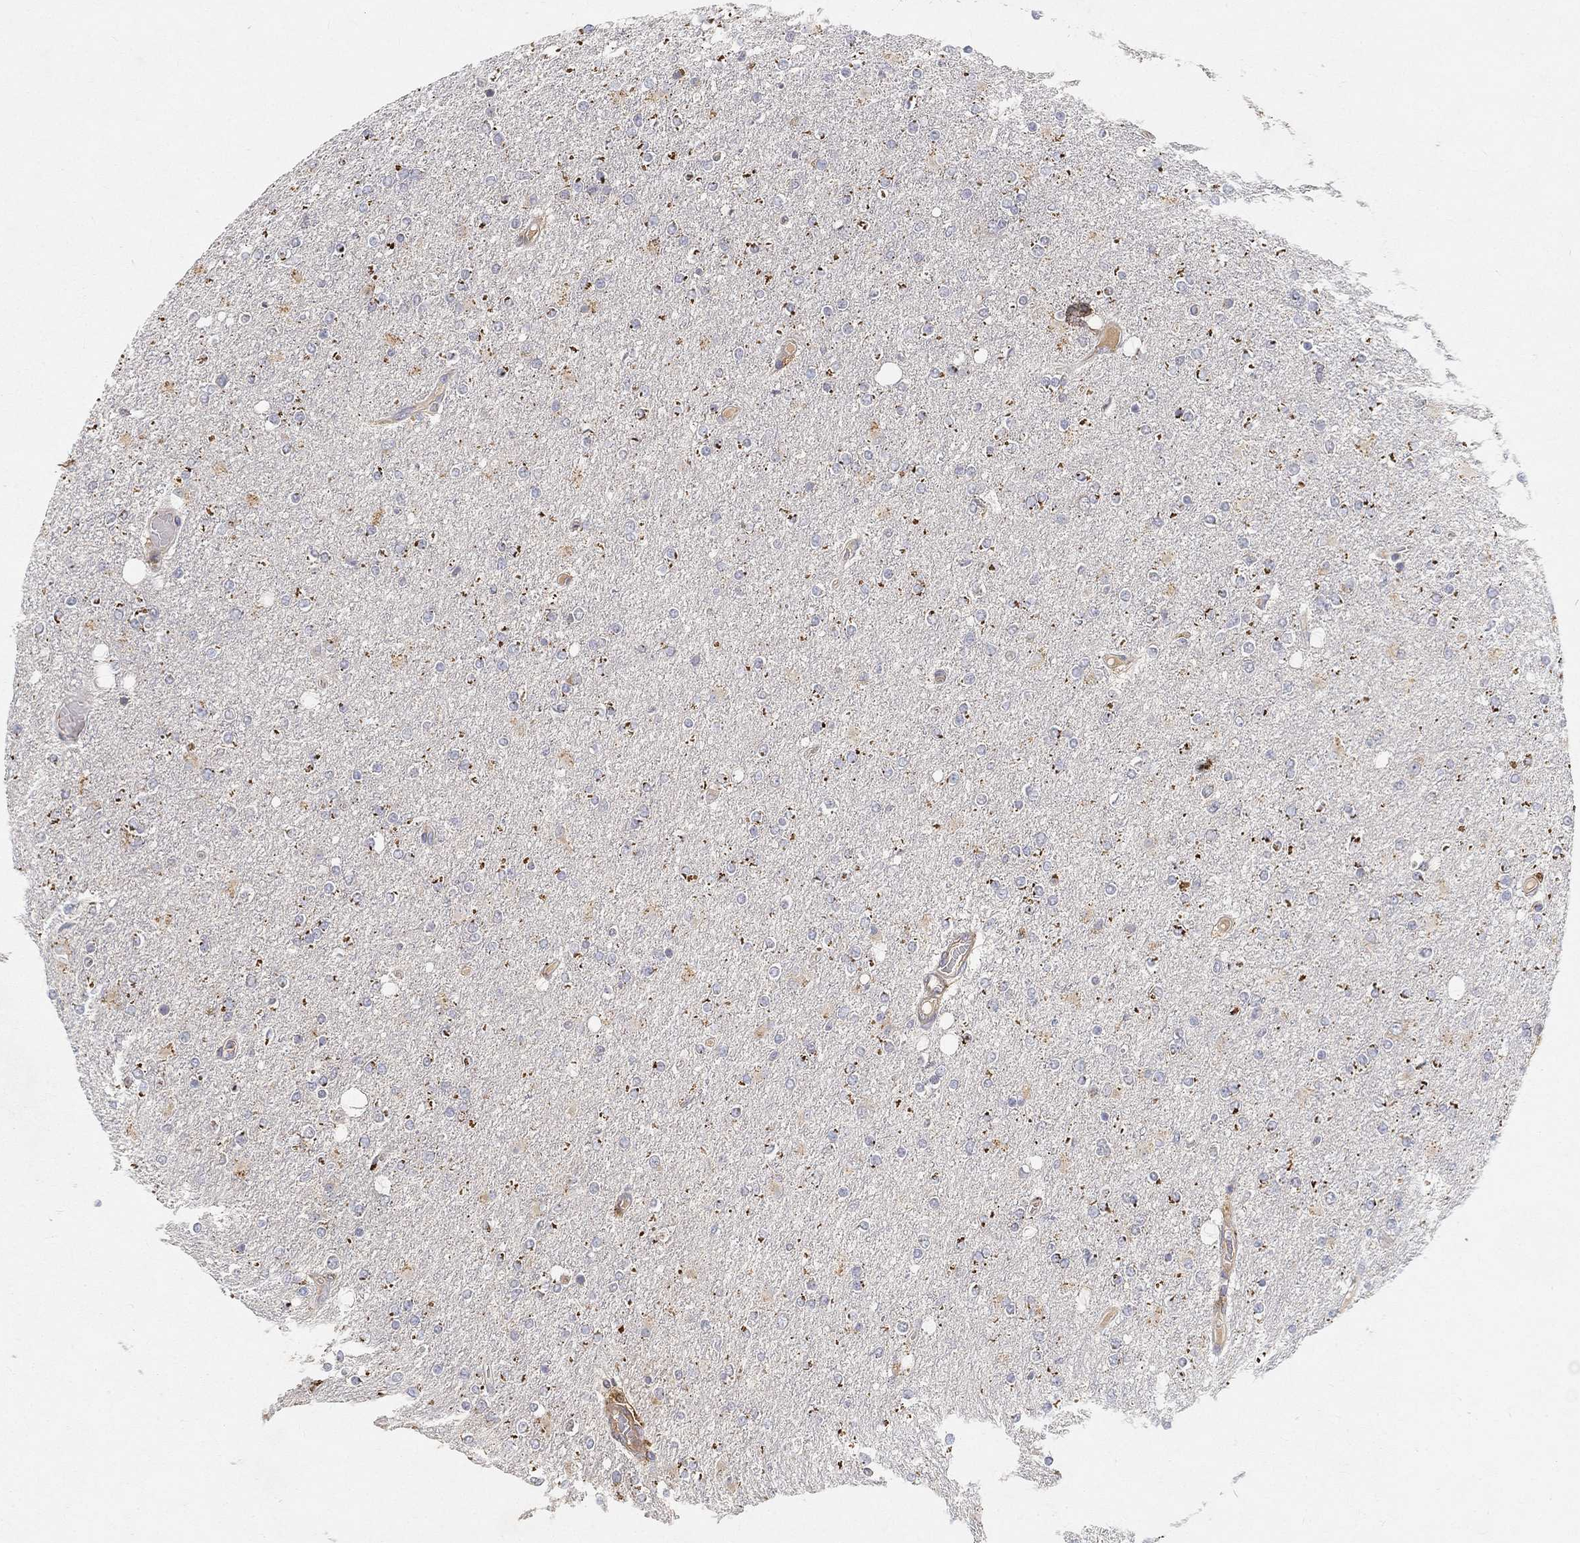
{"staining": {"intensity": "strong", "quantity": "25%-75%", "location": "cytoplasmic/membranous"}, "tissue": "glioma", "cell_type": "Tumor cells", "image_type": "cancer", "snomed": [{"axis": "morphology", "description": "Glioma, malignant, High grade"}, {"axis": "topography", "description": "Cerebral cortex"}], "caption": "Immunohistochemistry (IHC) image of neoplastic tissue: glioma stained using IHC exhibits high levels of strong protein expression localized specifically in the cytoplasmic/membranous of tumor cells, appearing as a cytoplasmic/membranous brown color.", "gene": "CTSL", "patient": {"sex": "male", "age": 70}}